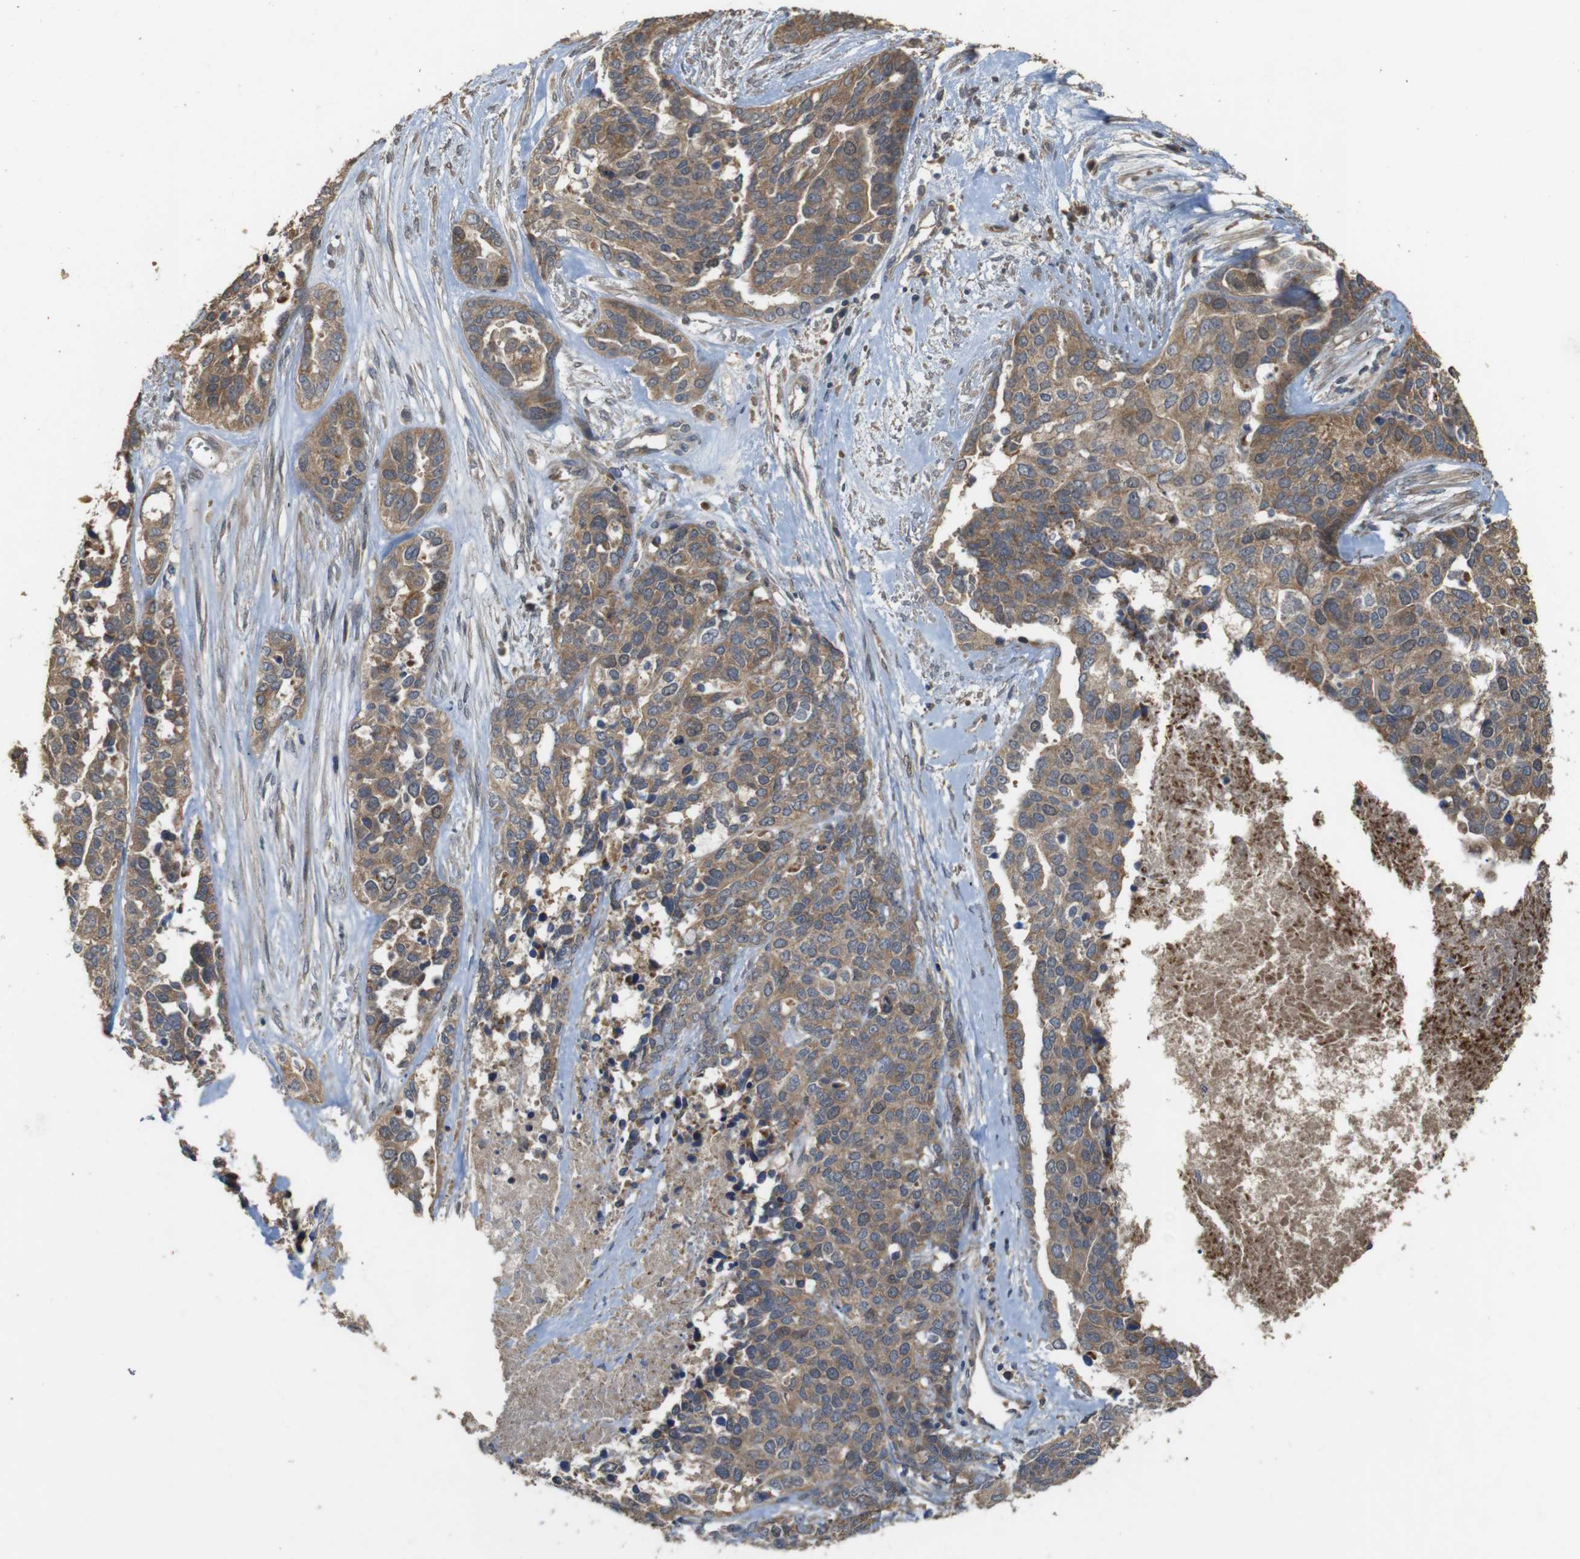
{"staining": {"intensity": "moderate", "quantity": ">75%", "location": "cytoplasmic/membranous"}, "tissue": "ovarian cancer", "cell_type": "Tumor cells", "image_type": "cancer", "snomed": [{"axis": "morphology", "description": "Cystadenocarcinoma, serous, NOS"}, {"axis": "topography", "description": "Ovary"}], "caption": "Protein expression analysis of ovarian cancer demonstrates moderate cytoplasmic/membranous staining in about >75% of tumor cells.", "gene": "PCDHB10", "patient": {"sex": "female", "age": 44}}